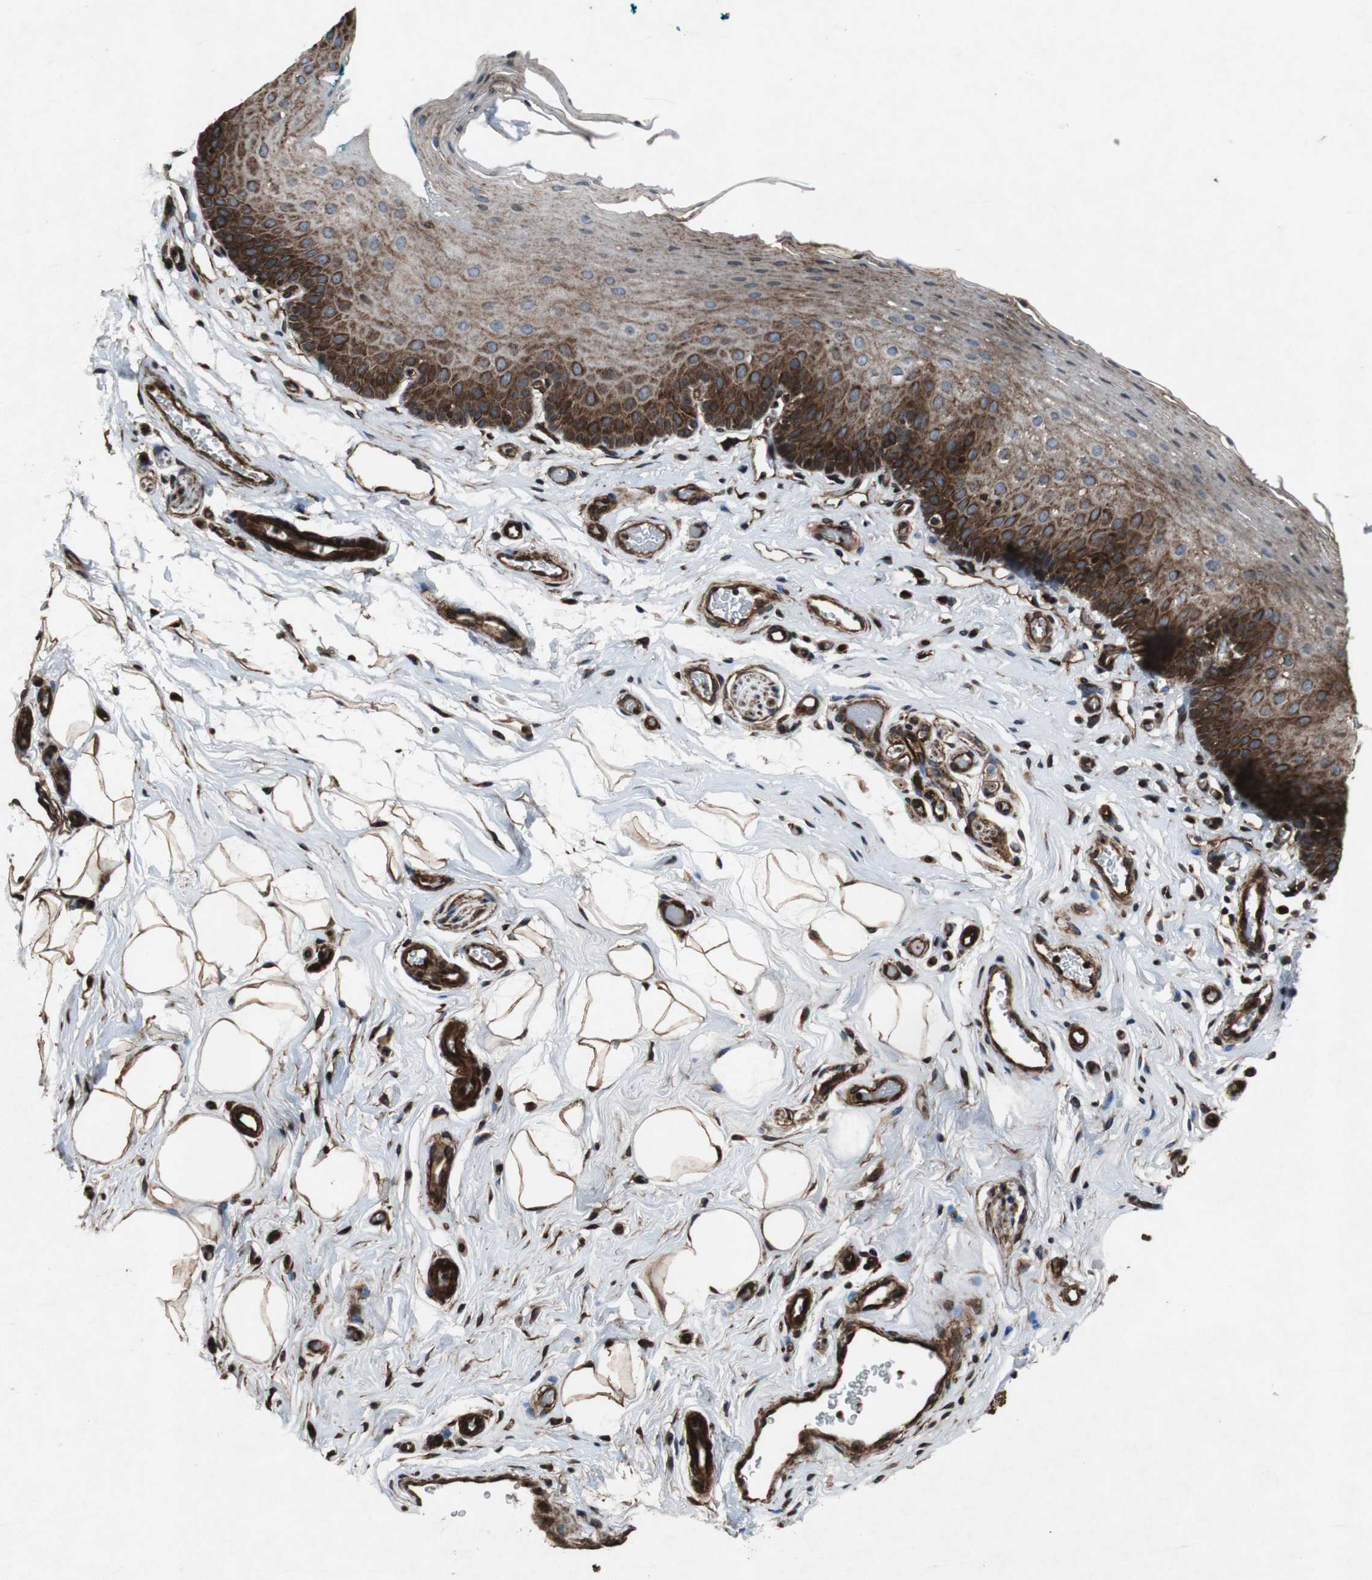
{"staining": {"intensity": "strong", "quantity": ">75%", "location": "cytoplasmic/membranous"}, "tissue": "nasopharynx", "cell_type": "Respiratory epithelial cells", "image_type": "normal", "snomed": [{"axis": "morphology", "description": "Normal tissue, NOS"}, {"axis": "topography", "description": "Nasopharynx"}], "caption": "IHC staining of normal nasopharynx, which shows high levels of strong cytoplasmic/membranous expression in approximately >75% of respiratory epithelial cells indicating strong cytoplasmic/membranous protein positivity. The staining was performed using DAB (brown) for protein detection and nuclei were counterstained in hematoxylin (blue).", "gene": "TUBA4A", "patient": {"sex": "male", "age": 56}}